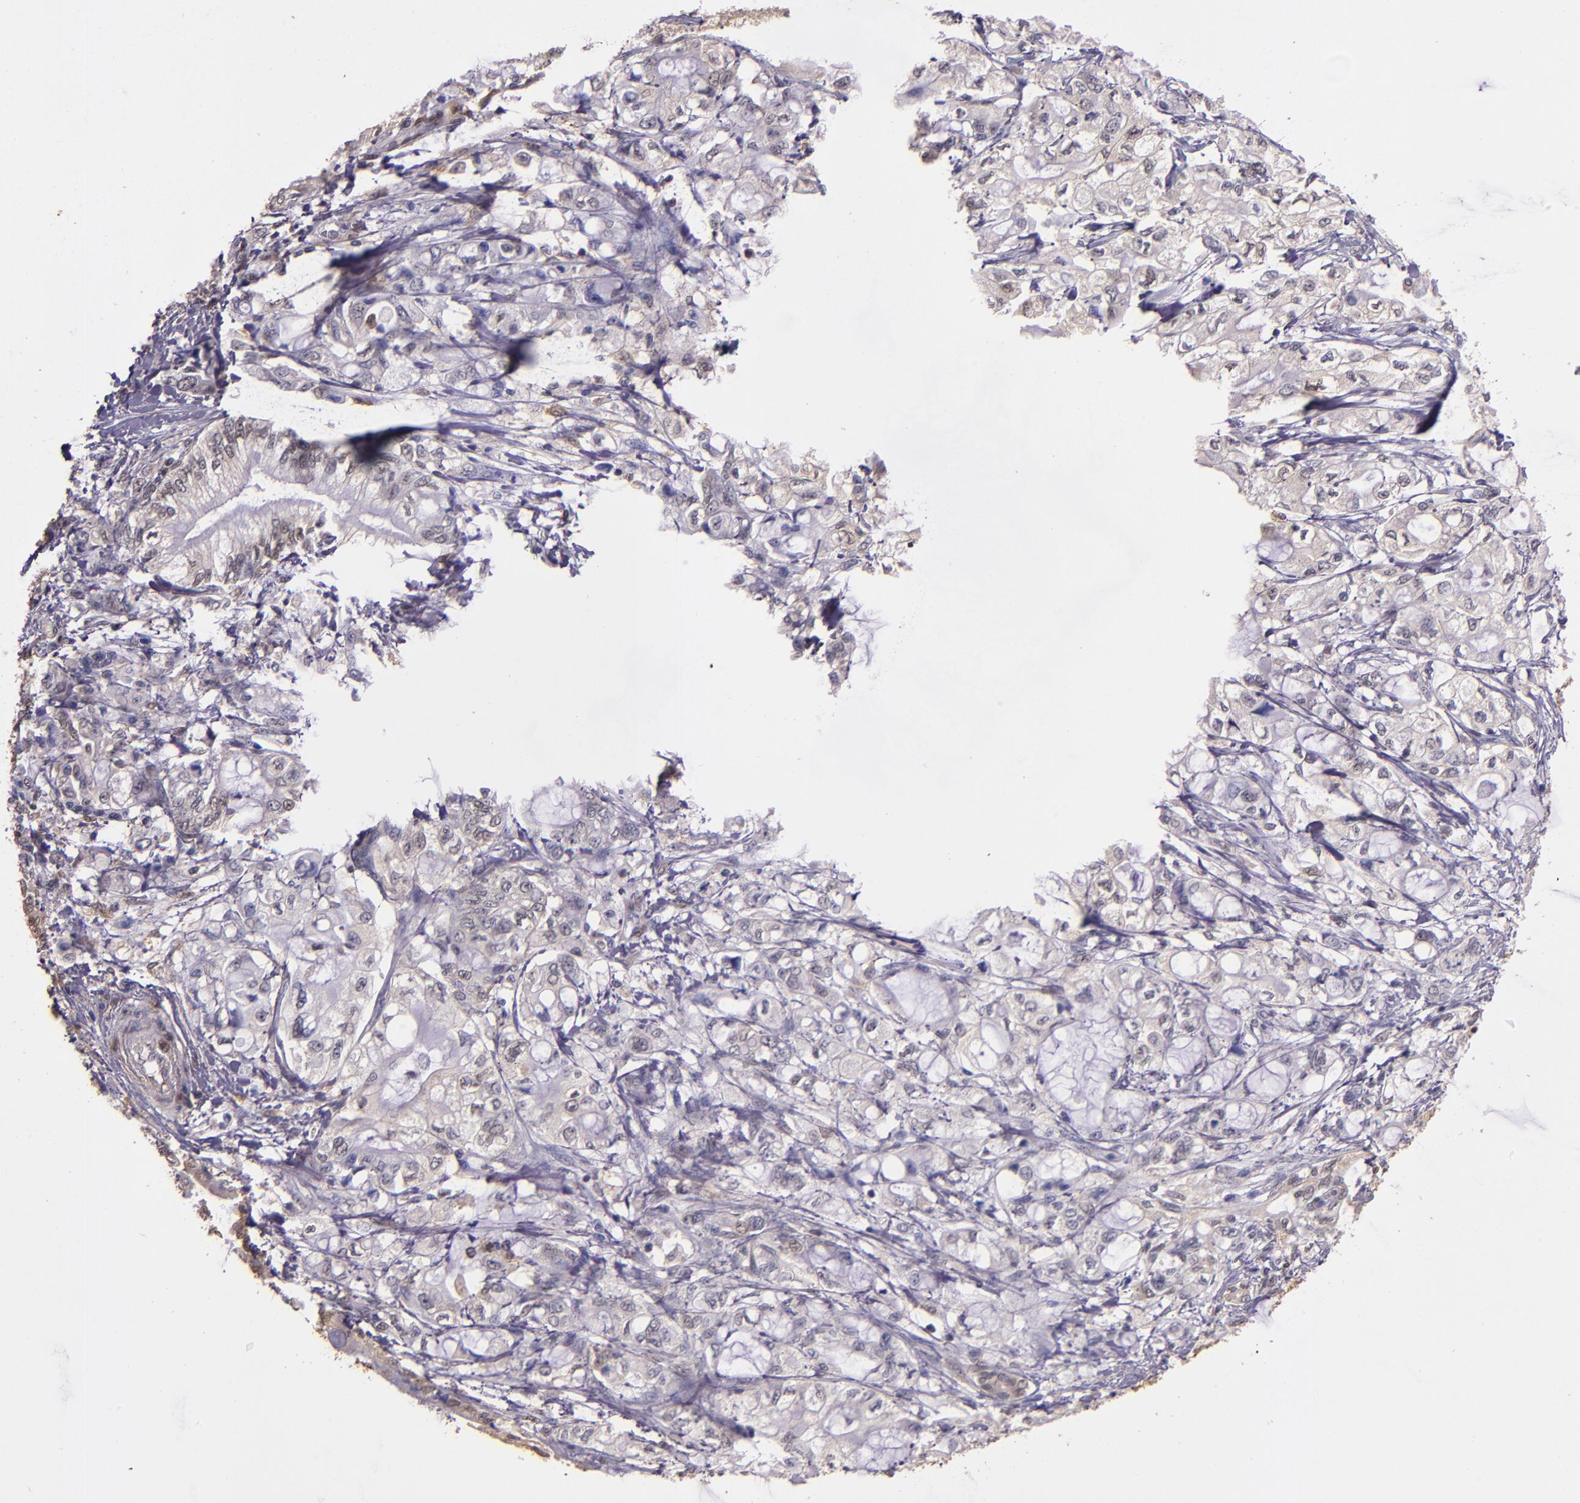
{"staining": {"intensity": "negative", "quantity": "none", "location": "none"}, "tissue": "pancreatic cancer", "cell_type": "Tumor cells", "image_type": "cancer", "snomed": [{"axis": "morphology", "description": "Adenocarcinoma, NOS"}, {"axis": "topography", "description": "Pancreas"}], "caption": "Tumor cells show no significant expression in pancreatic adenocarcinoma.", "gene": "STAT6", "patient": {"sex": "male", "age": 79}}